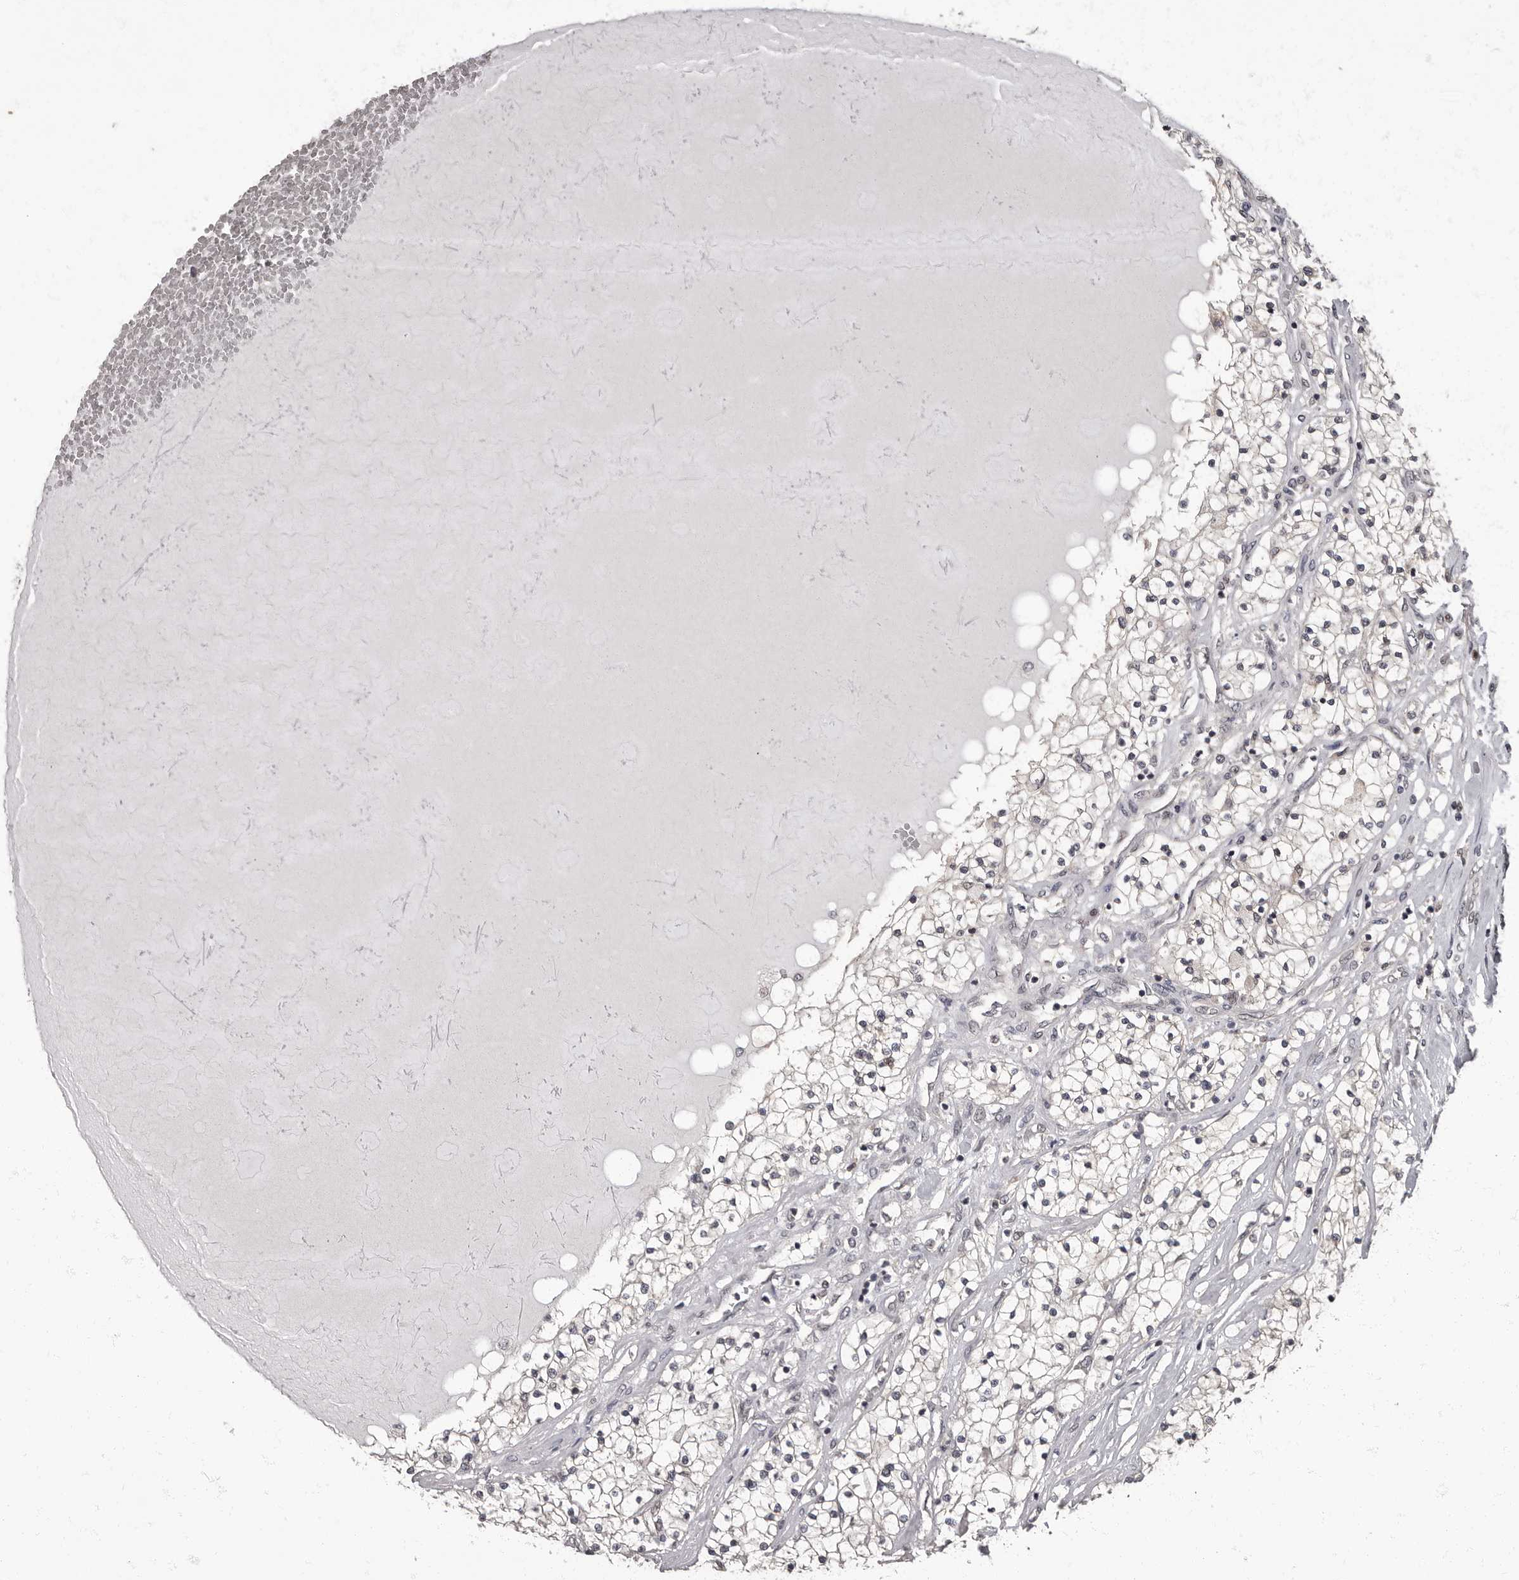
{"staining": {"intensity": "negative", "quantity": "none", "location": "none"}, "tissue": "renal cancer", "cell_type": "Tumor cells", "image_type": "cancer", "snomed": [{"axis": "morphology", "description": "Normal tissue, NOS"}, {"axis": "morphology", "description": "Adenocarcinoma, NOS"}, {"axis": "topography", "description": "Kidney"}], "caption": "Immunohistochemistry (IHC) of renal cancer (adenocarcinoma) exhibits no expression in tumor cells.", "gene": "C1orf50", "patient": {"sex": "male", "age": 68}}